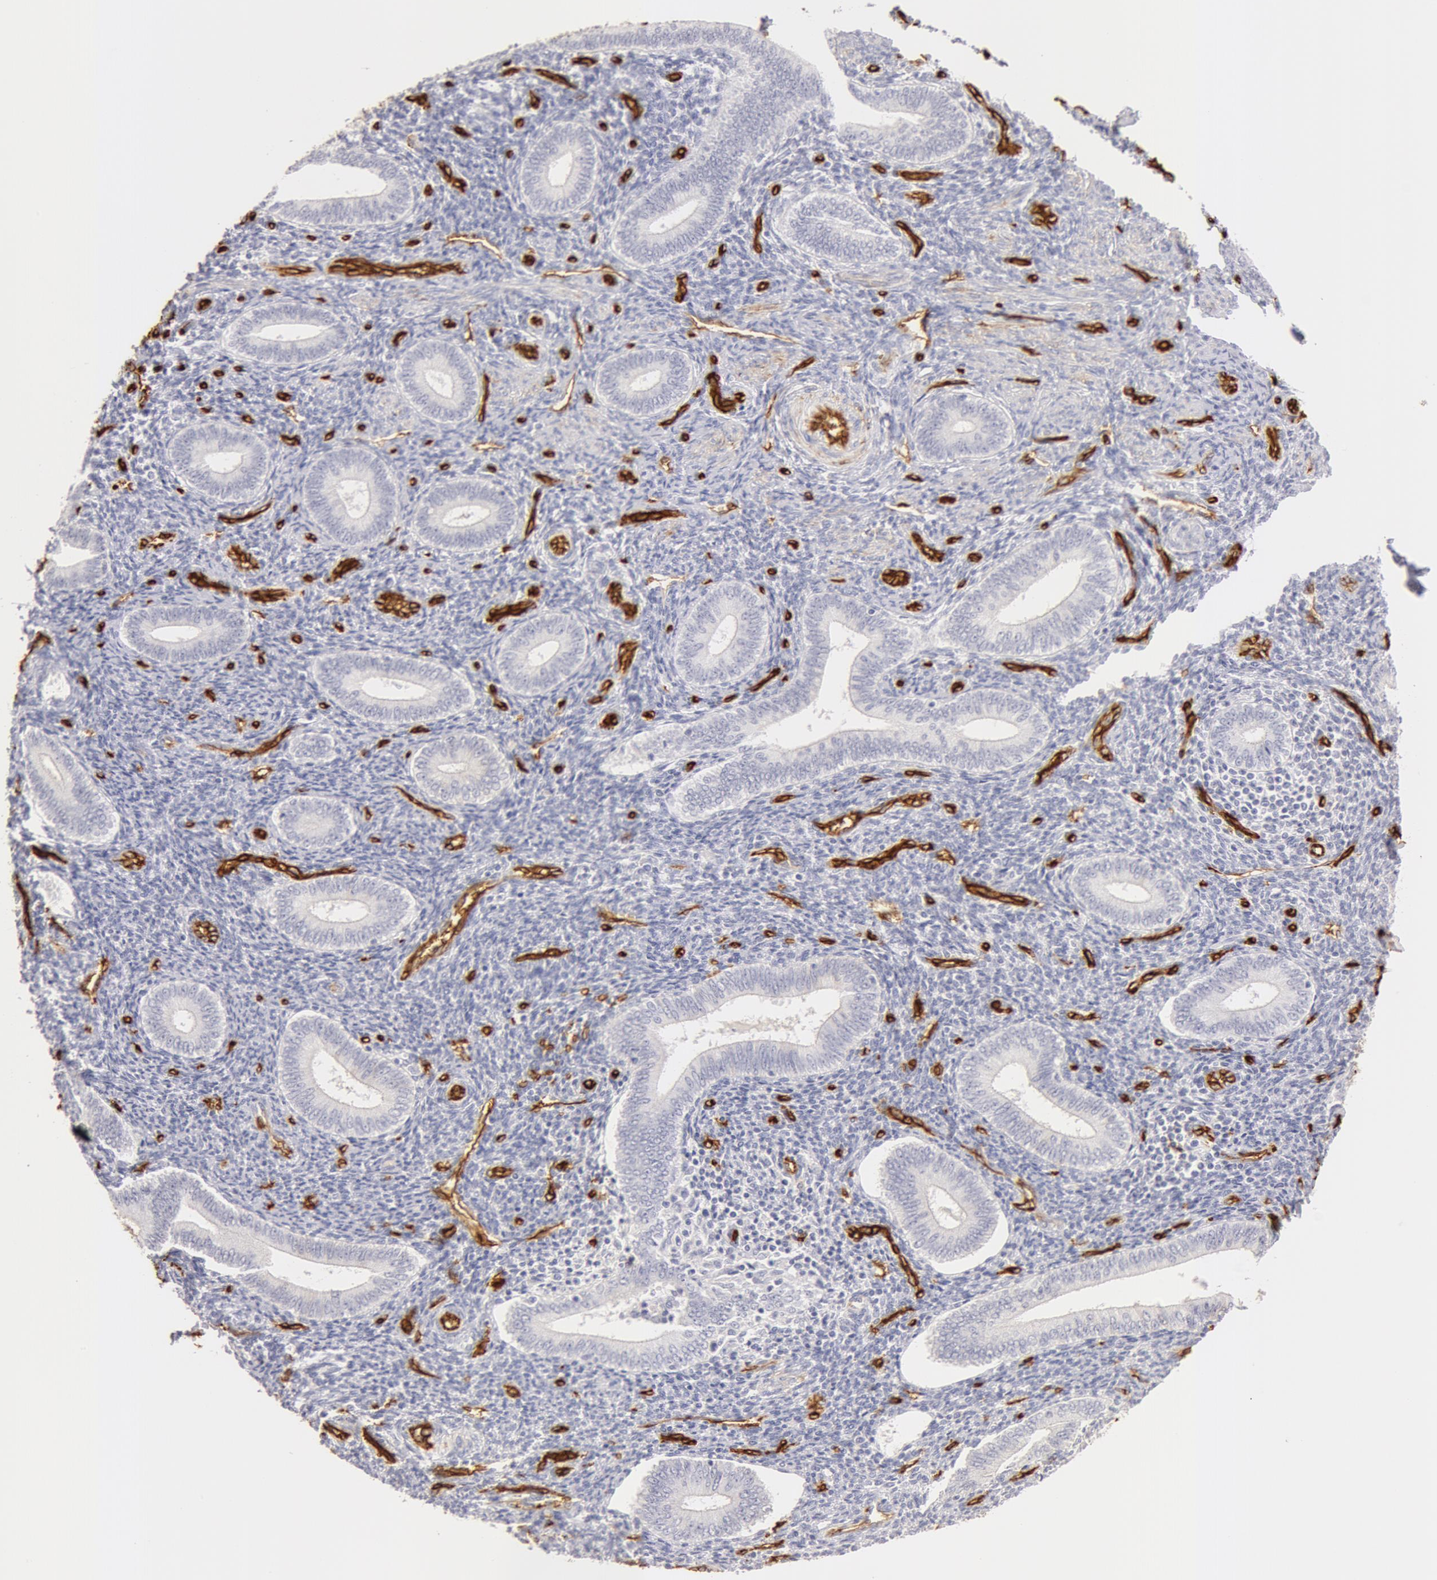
{"staining": {"intensity": "negative", "quantity": "none", "location": "none"}, "tissue": "endometrium", "cell_type": "Cells in endometrial stroma", "image_type": "normal", "snomed": [{"axis": "morphology", "description": "Normal tissue, NOS"}, {"axis": "topography", "description": "Endometrium"}], "caption": "An immunohistochemistry (IHC) micrograph of normal endometrium is shown. There is no staining in cells in endometrial stroma of endometrium.", "gene": "AQP1", "patient": {"sex": "female", "age": 35}}